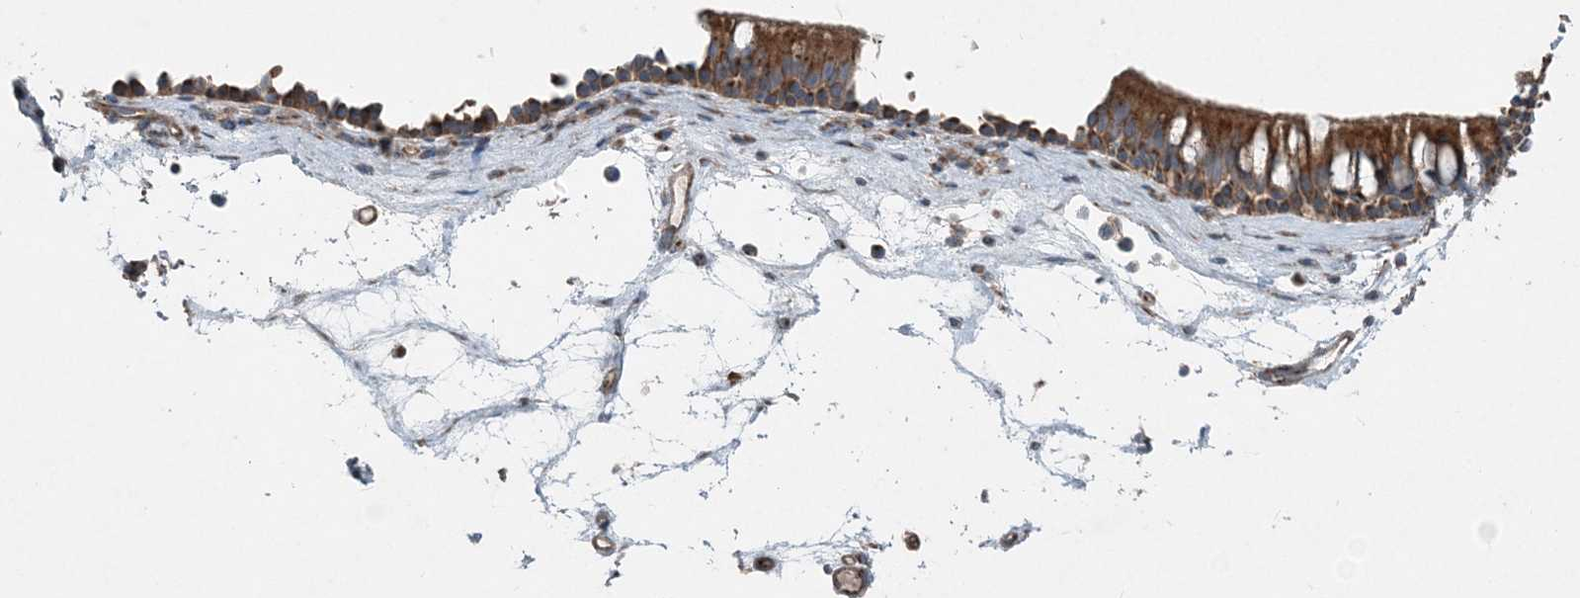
{"staining": {"intensity": "moderate", "quantity": ">75%", "location": "cytoplasmic/membranous"}, "tissue": "nasopharynx", "cell_type": "Respiratory epithelial cells", "image_type": "normal", "snomed": [{"axis": "morphology", "description": "Normal tissue, NOS"}, {"axis": "morphology", "description": "Inflammation, NOS"}, {"axis": "morphology", "description": "Malignant melanoma, Metastatic site"}, {"axis": "topography", "description": "Nasopharynx"}], "caption": "Nasopharynx stained with a brown dye exhibits moderate cytoplasmic/membranous positive expression in about >75% of respiratory epithelial cells.", "gene": "INTU", "patient": {"sex": "male", "age": 70}}